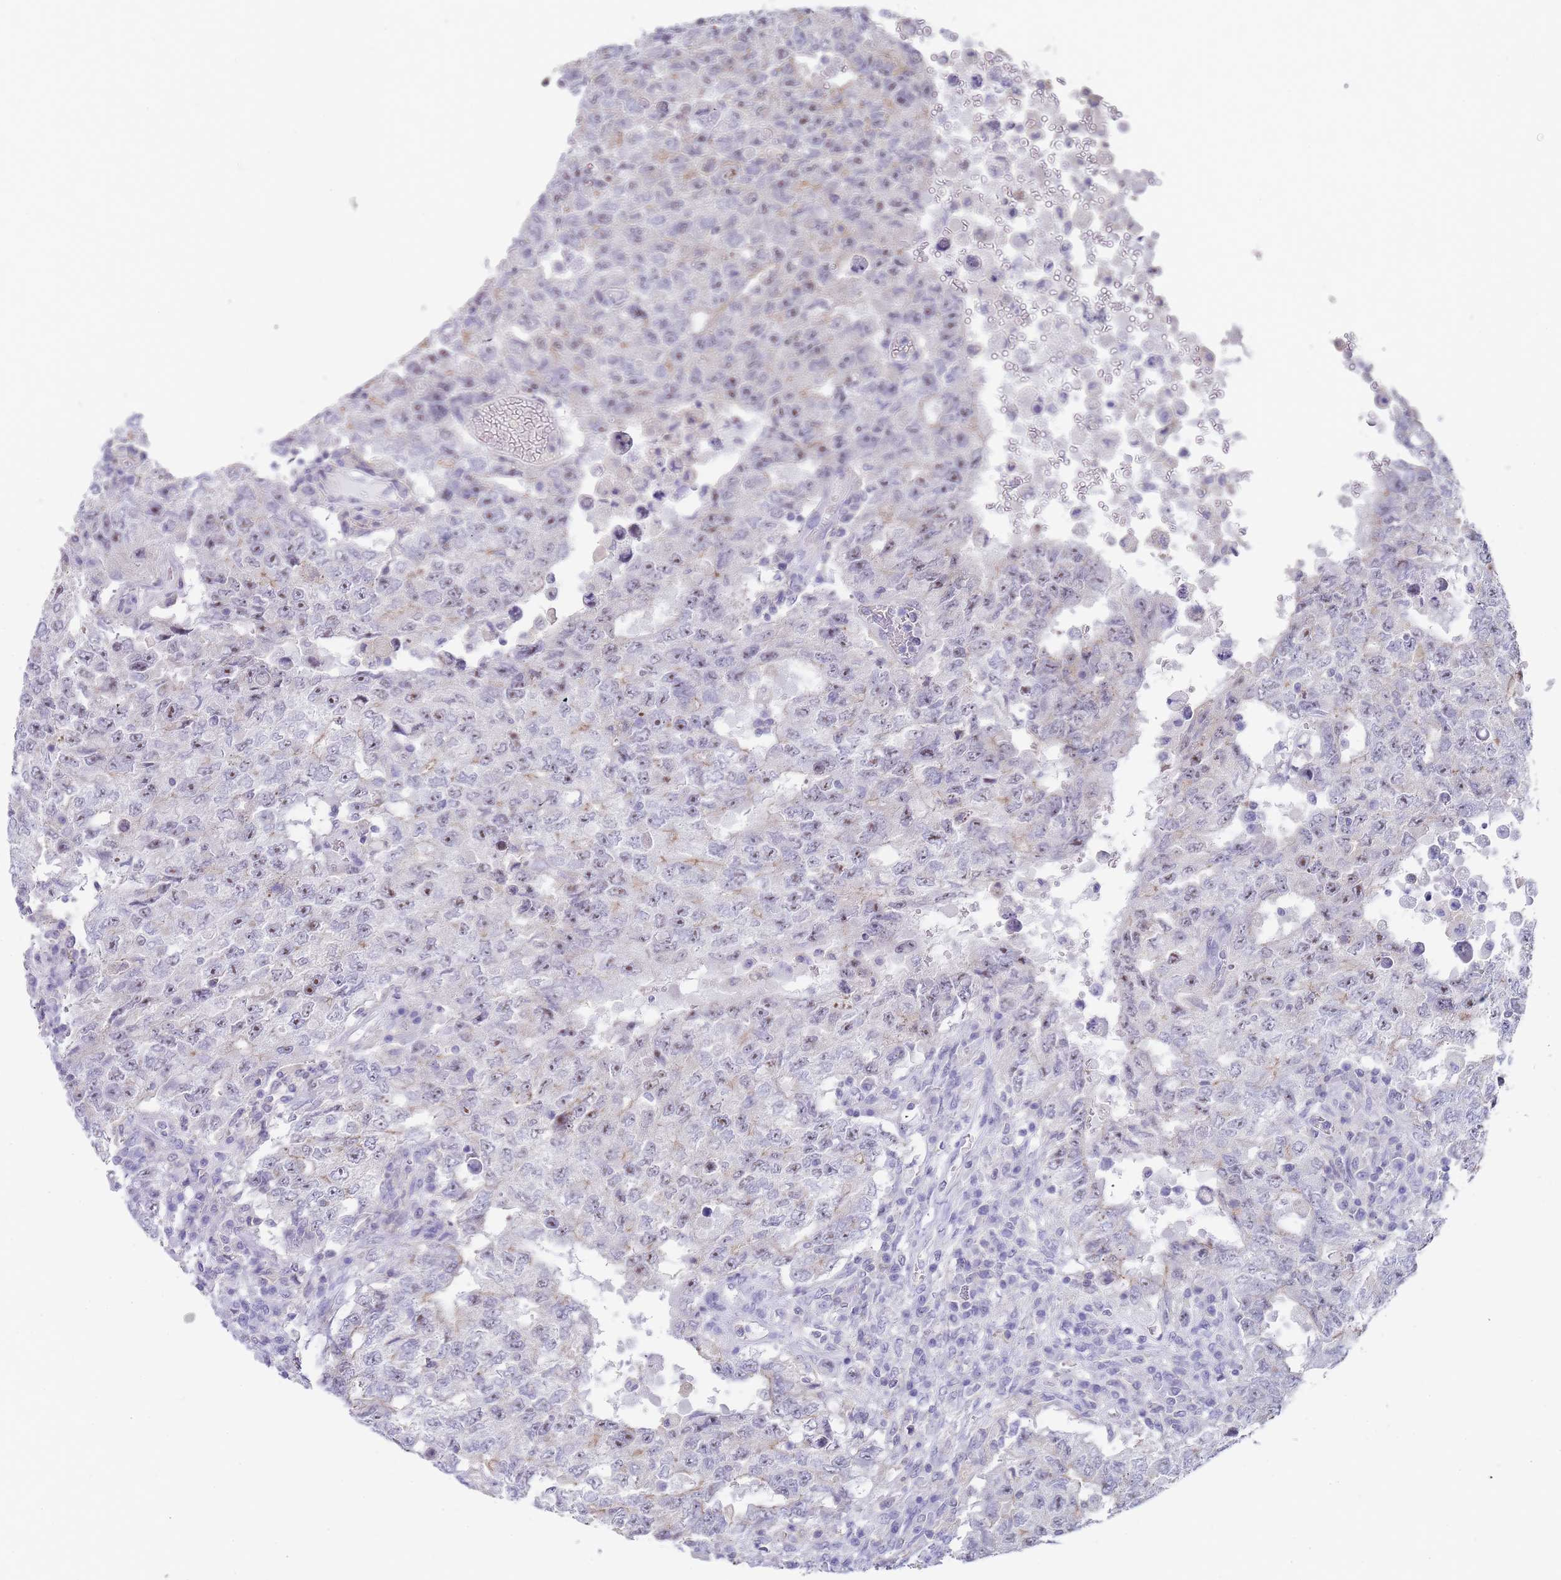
{"staining": {"intensity": "weak", "quantity": ">75%", "location": "nuclear"}, "tissue": "testis cancer", "cell_type": "Tumor cells", "image_type": "cancer", "snomed": [{"axis": "morphology", "description": "Carcinoma, Embryonal, NOS"}, {"axis": "topography", "description": "Testis"}], "caption": "Testis embryonal carcinoma tissue shows weak nuclear expression in approximately >75% of tumor cells", "gene": "NOP14", "patient": {"sex": "male", "age": 26}}